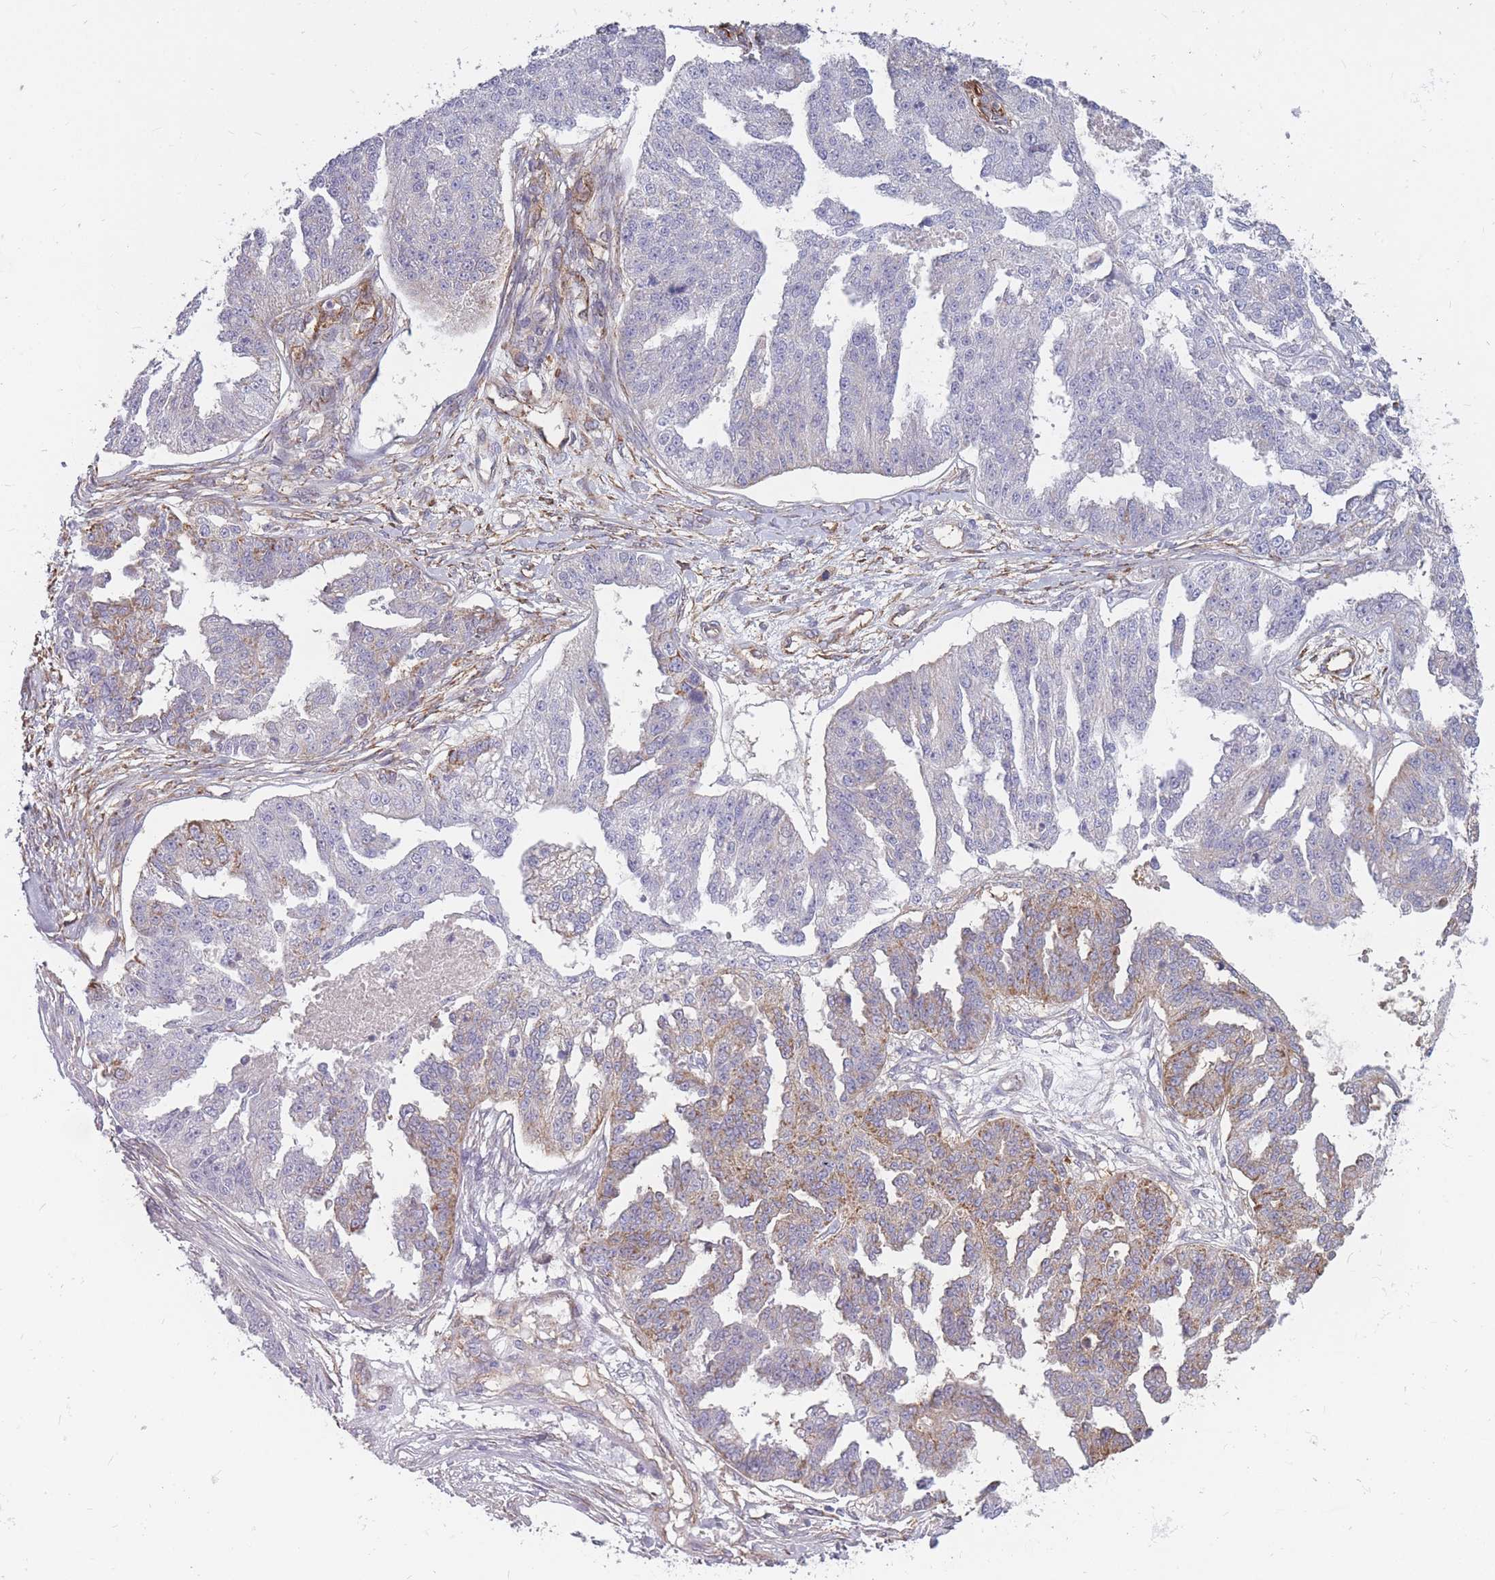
{"staining": {"intensity": "moderate", "quantity": "<25%", "location": "cytoplasmic/membranous"}, "tissue": "ovarian cancer", "cell_type": "Tumor cells", "image_type": "cancer", "snomed": [{"axis": "morphology", "description": "Cystadenocarcinoma, serous, NOS"}, {"axis": "topography", "description": "Ovary"}], "caption": "Ovarian cancer was stained to show a protein in brown. There is low levels of moderate cytoplasmic/membranous staining in approximately <25% of tumor cells.", "gene": "GNA11", "patient": {"sex": "female", "age": 58}}